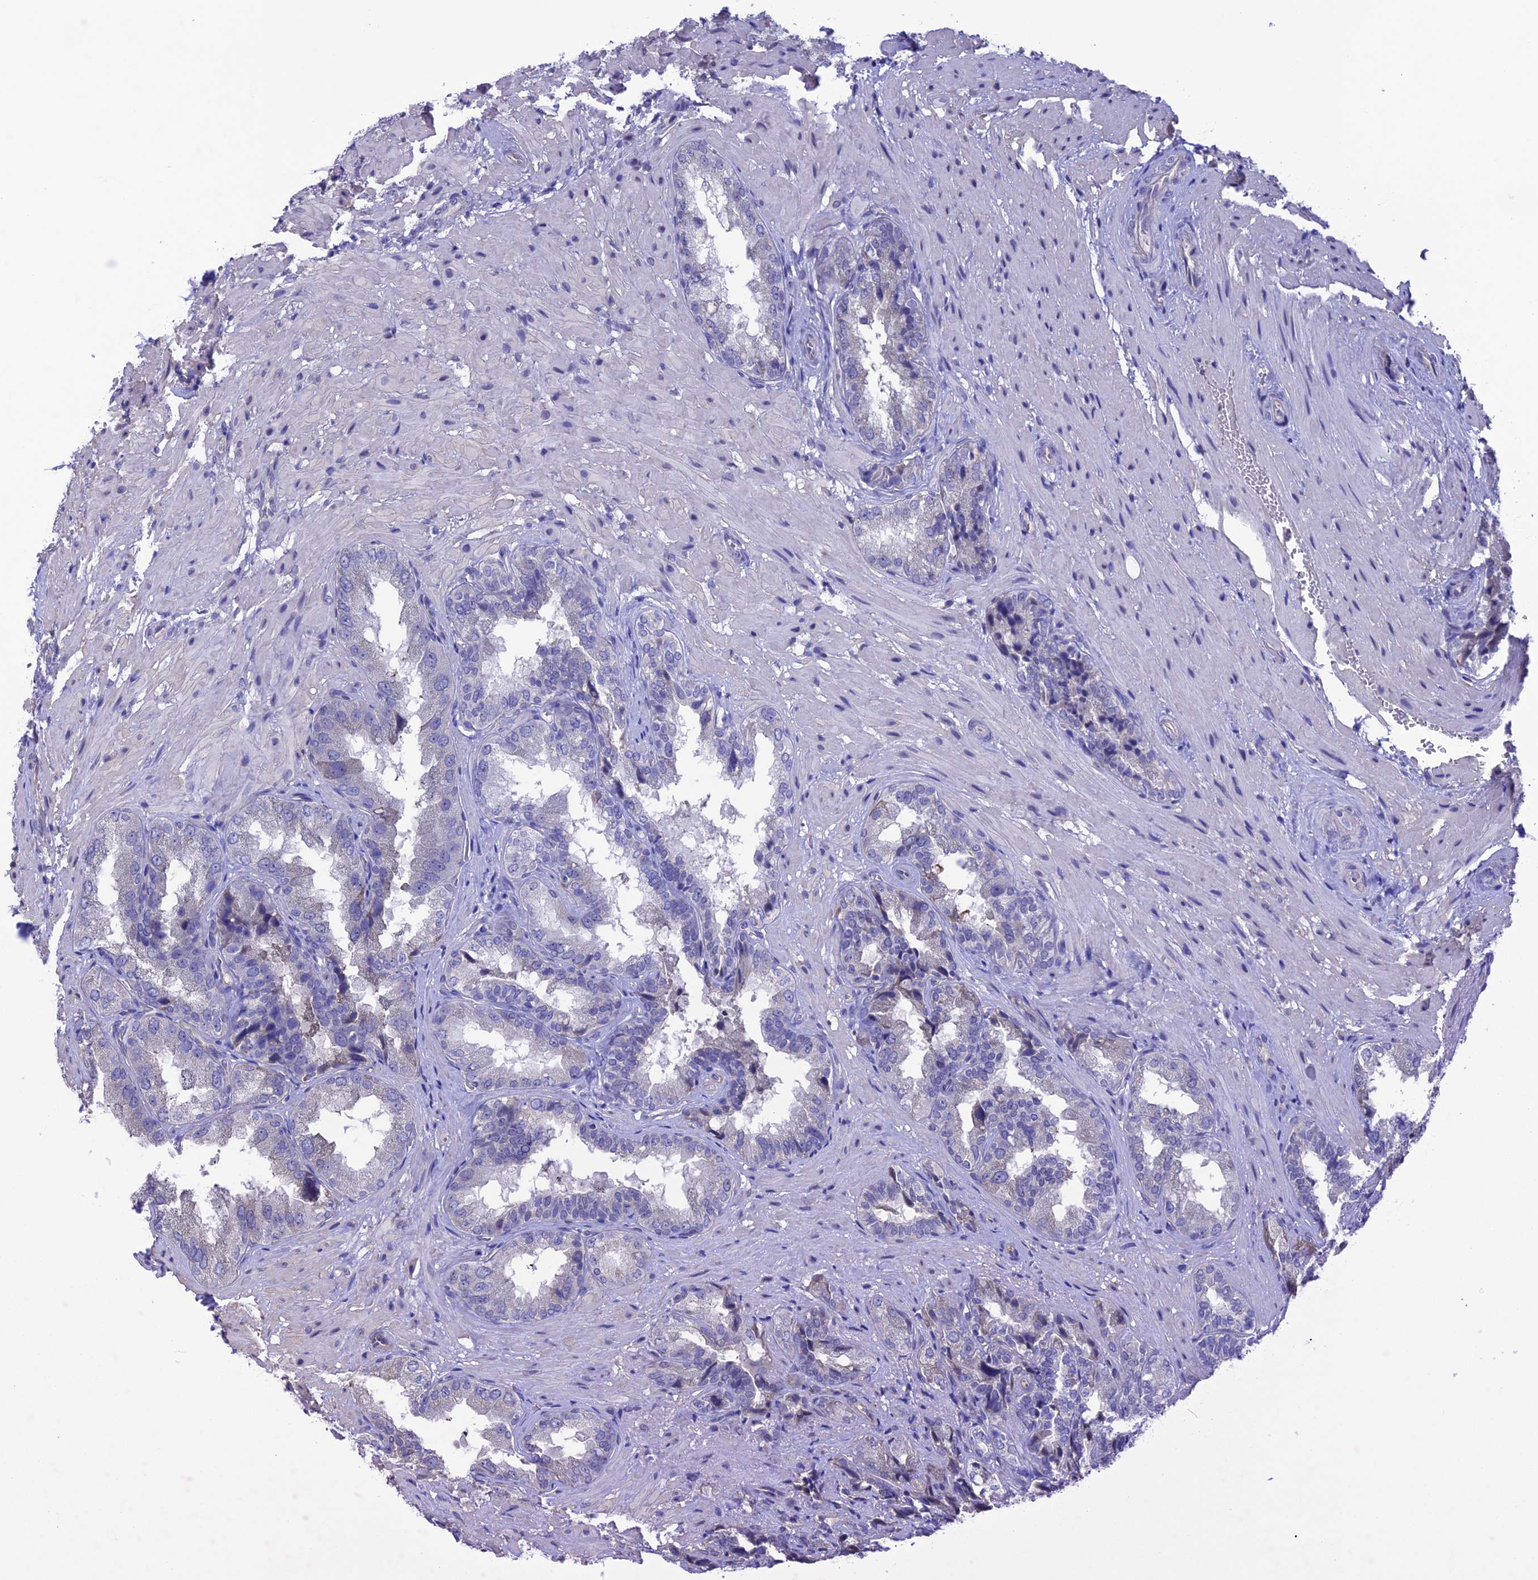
{"staining": {"intensity": "negative", "quantity": "none", "location": "none"}, "tissue": "seminal vesicle", "cell_type": "Glandular cells", "image_type": "normal", "snomed": [{"axis": "morphology", "description": "Normal tissue, NOS"}, {"axis": "topography", "description": "Seminal veicle"}, {"axis": "topography", "description": "Peripheral nerve tissue"}], "caption": "High power microscopy micrograph of an IHC photomicrograph of benign seminal vesicle, revealing no significant staining in glandular cells.", "gene": "SLC1A6", "patient": {"sex": "male", "age": 63}}